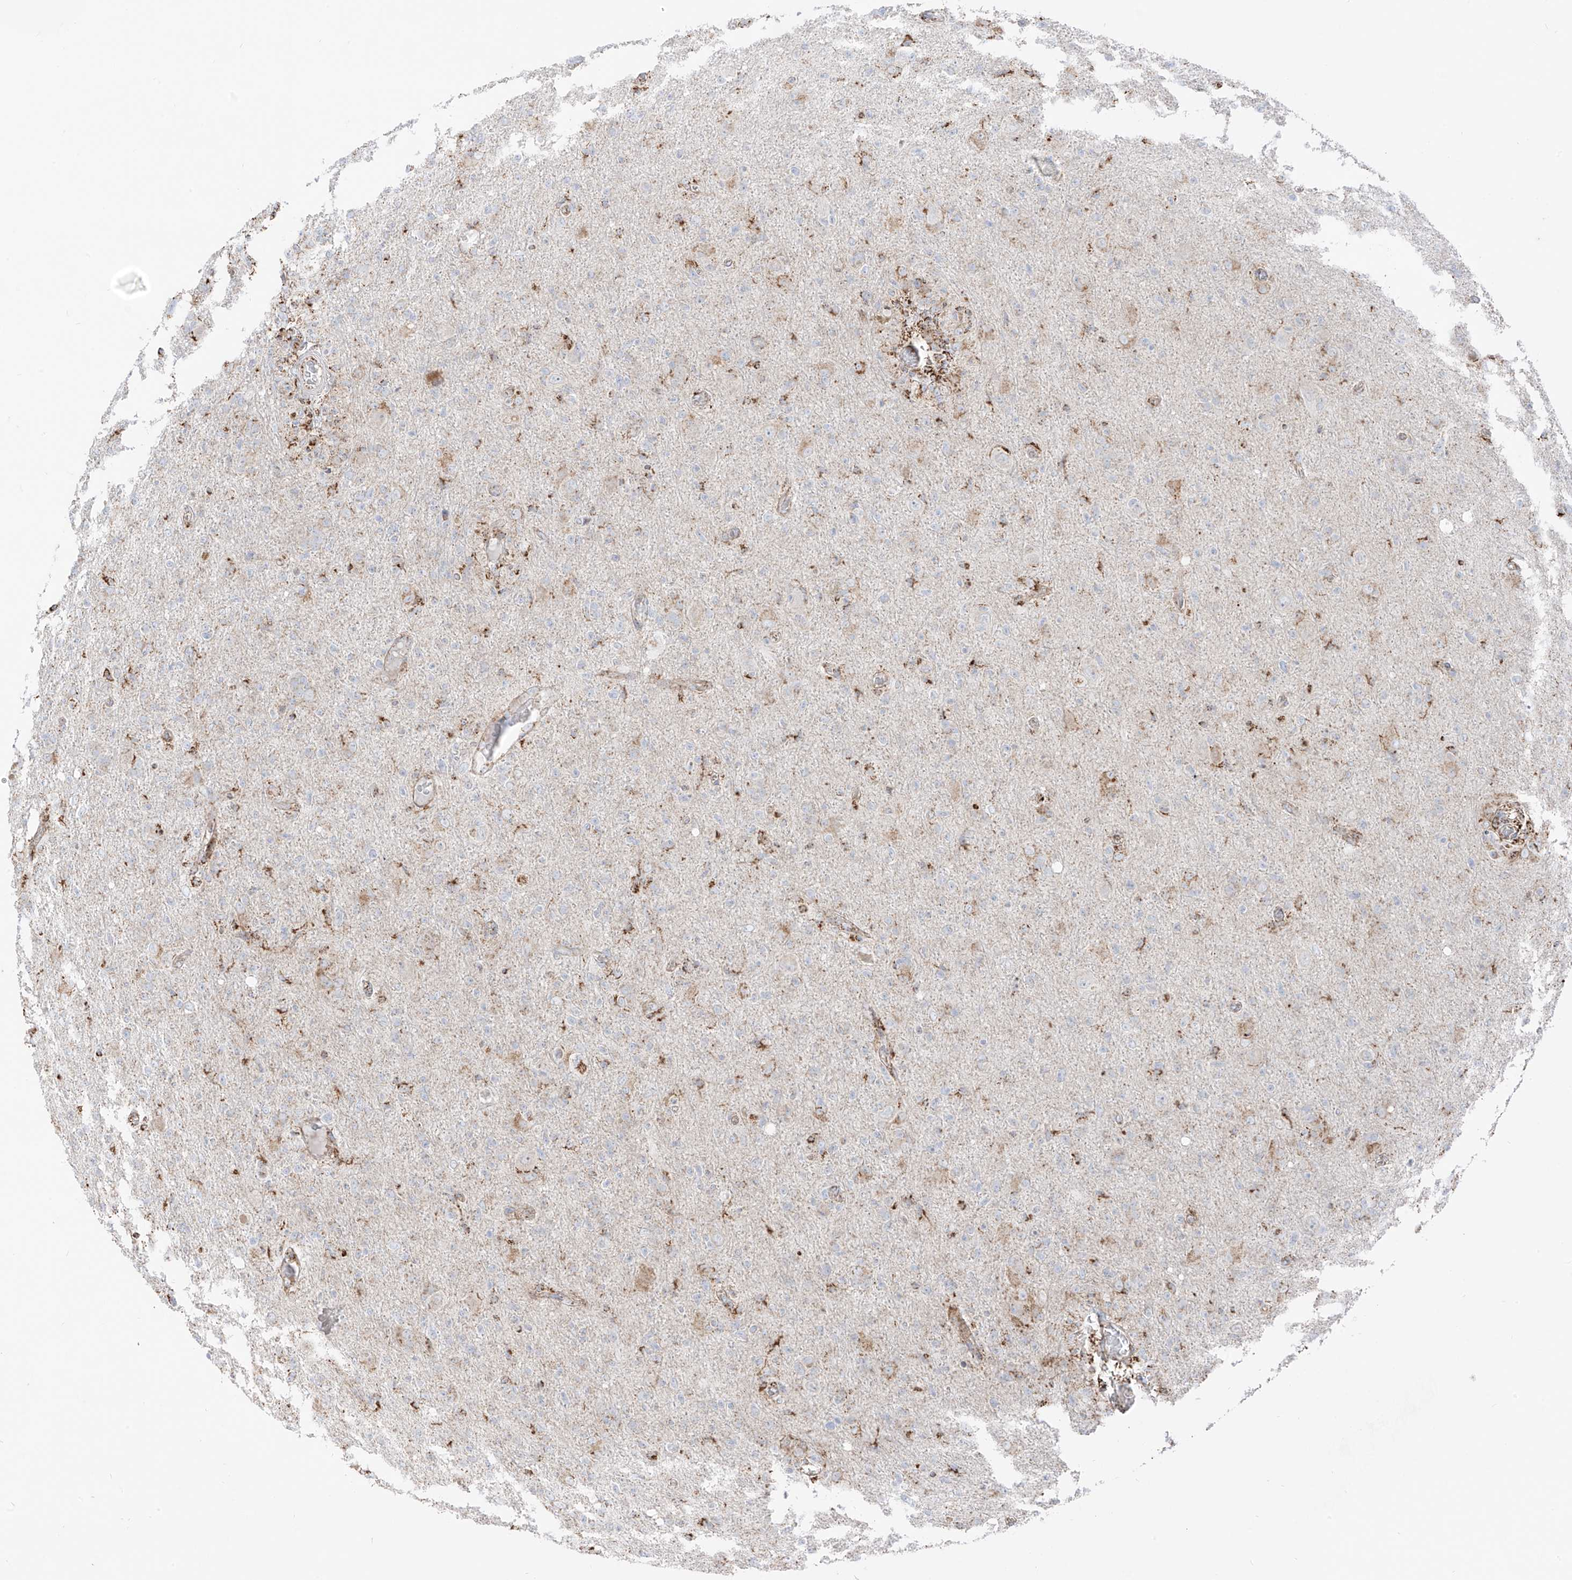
{"staining": {"intensity": "weak", "quantity": "25%-75%", "location": "cytoplasmic/membranous"}, "tissue": "glioma", "cell_type": "Tumor cells", "image_type": "cancer", "snomed": [{"axis": "morphology", "description": "Glioma, malignant, High grade"}, {"axis": "topography", "description": "Brain"}], "caption": "High-grade glioma (malignant) tissue reveals weak cytoplasmic/membranous staining in about 25%-75% of tumor cells", "gene": "ETHE1", "patient": {"sex": "female", "age": 57}}